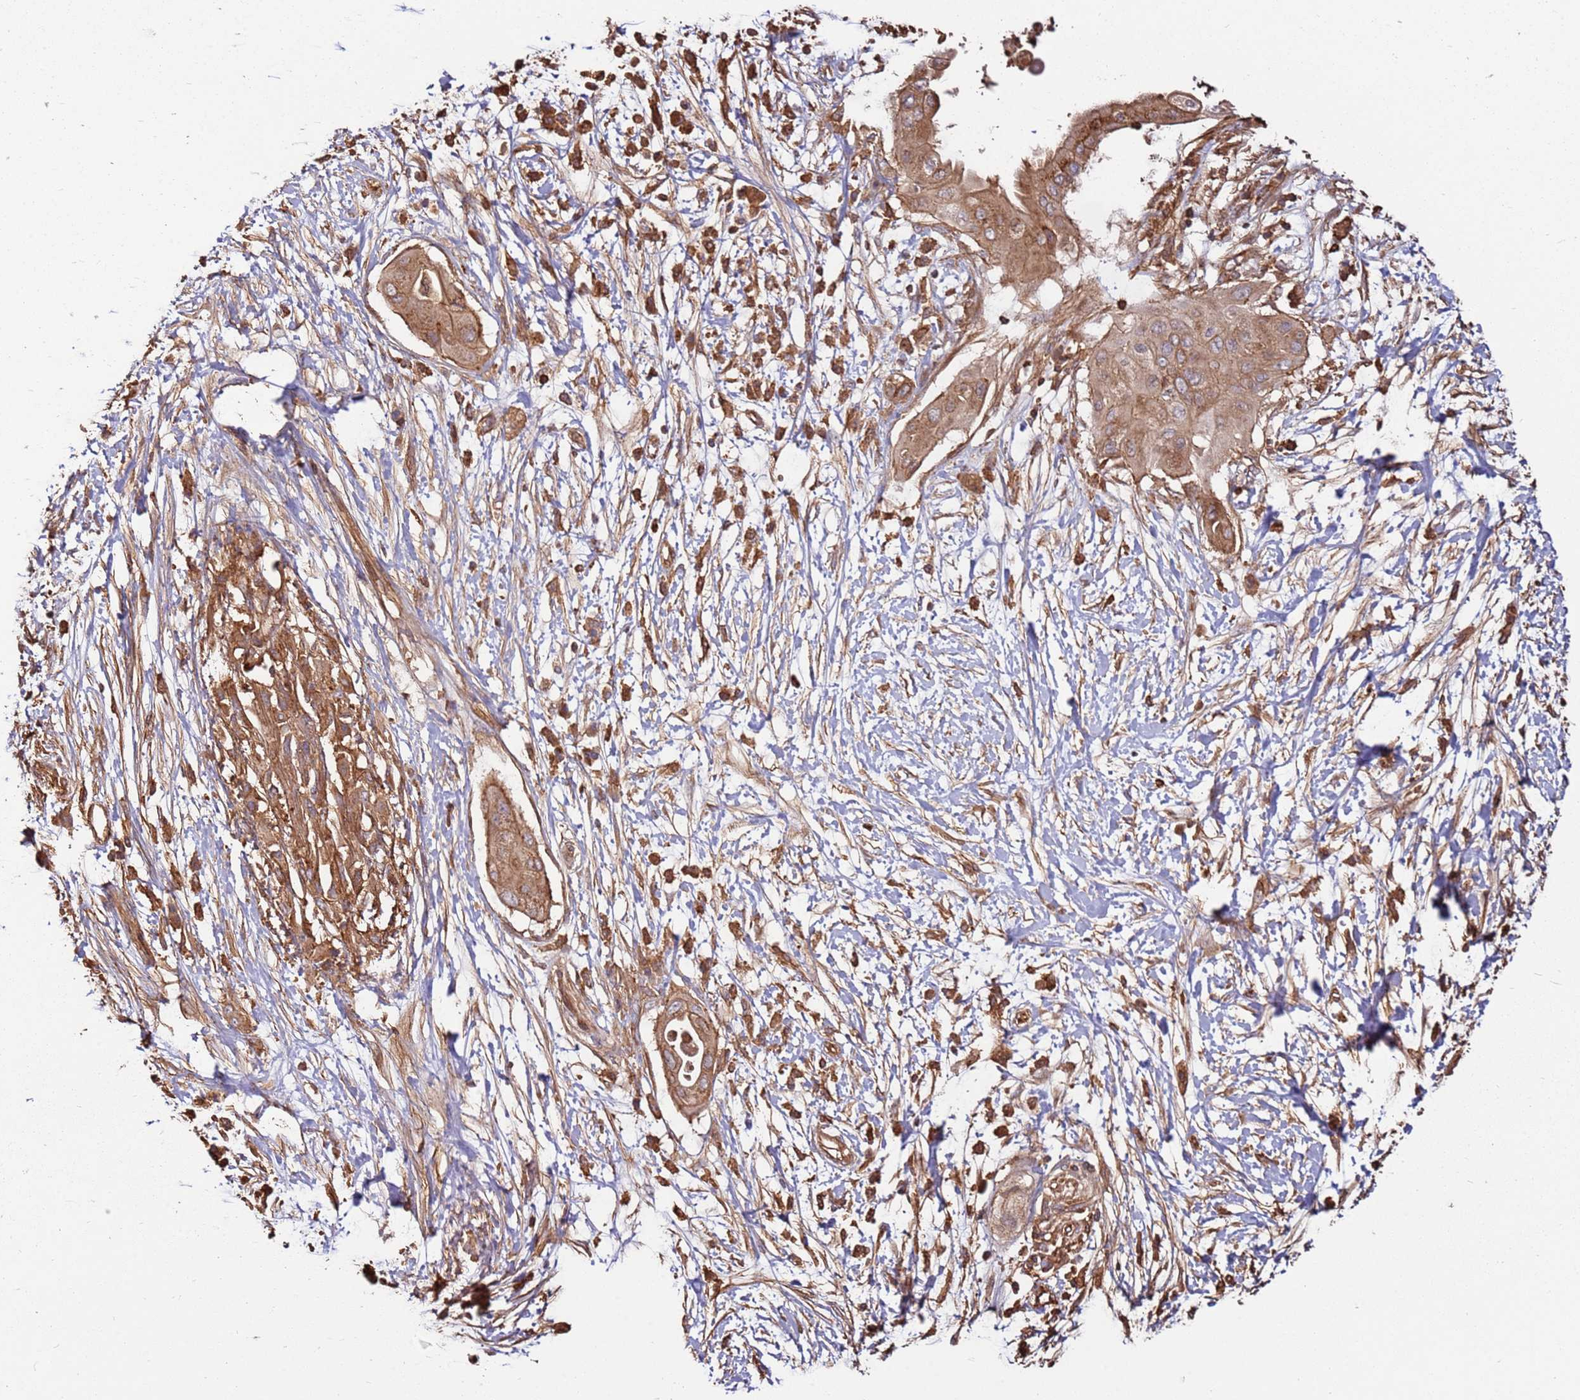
{"staining": {"intensity": "moderate", "quantity": ">75%", "location": "cytoplasmic/membranous"}, "tissue": "pancreatic cancer", "cell_type": "Tumor cells", "image_type": "cancer", "snomed": [{"axis": "morphology", "description": "Adenocarcinoma, NOS"}, {"axis": "topography", "description": "Pancreas"}], "caption": "Pancreatic cancer tissue exhibits moderate cytoplasmic/membranous expression in approximately >75% of tumor cells", "gene": "ACVR2A", "patient": {"sex": "male", "age": 68}}